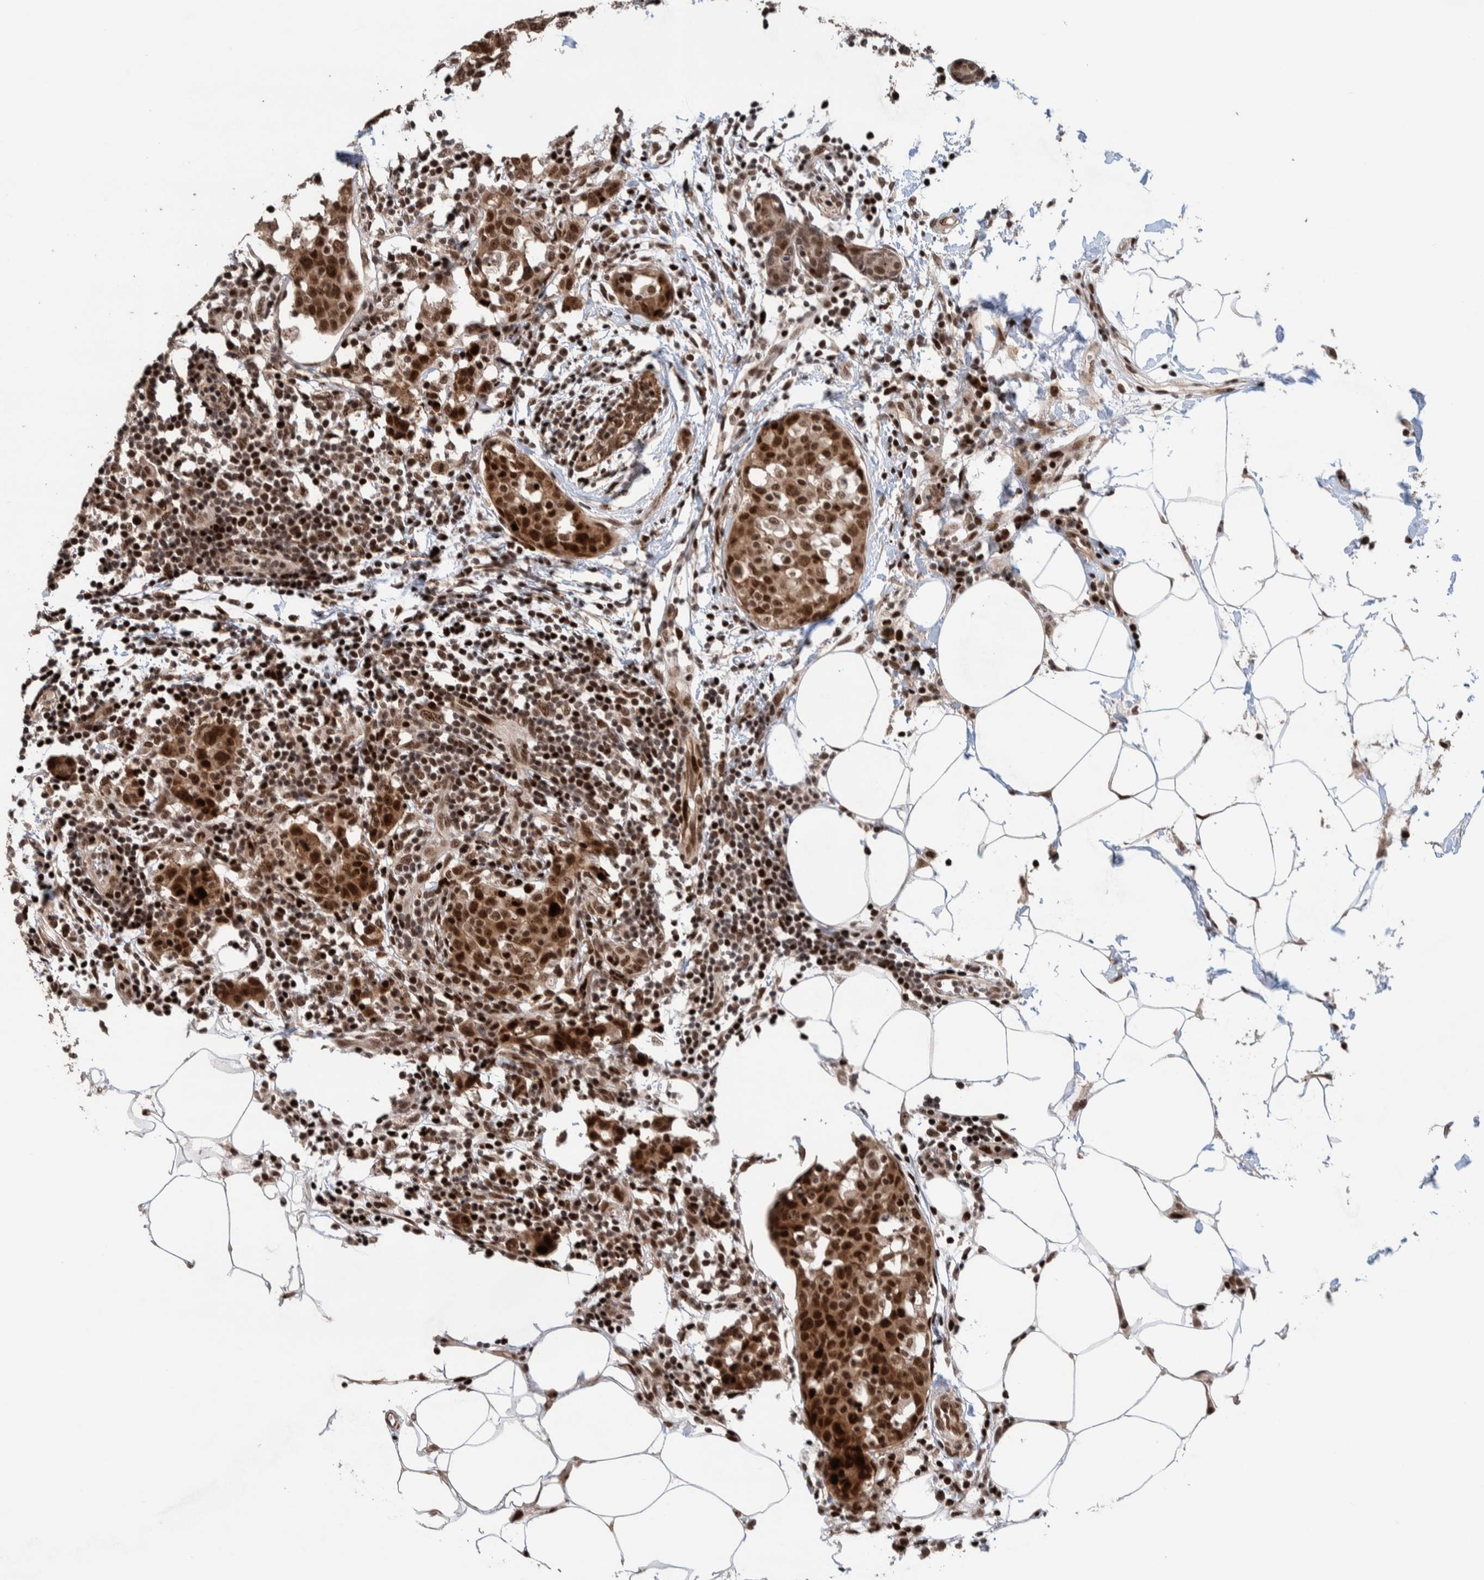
{"staining": {"intensity": "moderate", "quantity": ">75%", "location": "nuclear"}, "tissue": "breast cancer", "cell_type": "Tumor cells", "image_type": "cancer", "snomed": [{"axis": "morphology", "description": "Normal tissue, NOS"}, {"axis": "morphology", "description": "Duct carcinoma"}, {"axis": "topography", "description": "Breast"}], "caption": "A photomicrograph of breast cancer (infiltrating ductal carcinoma) stained for a protein shows moderate nuclear brown staining in tumor cells.", "gene": "CHD4", "patient": {"sex": "female", "age": 37}}